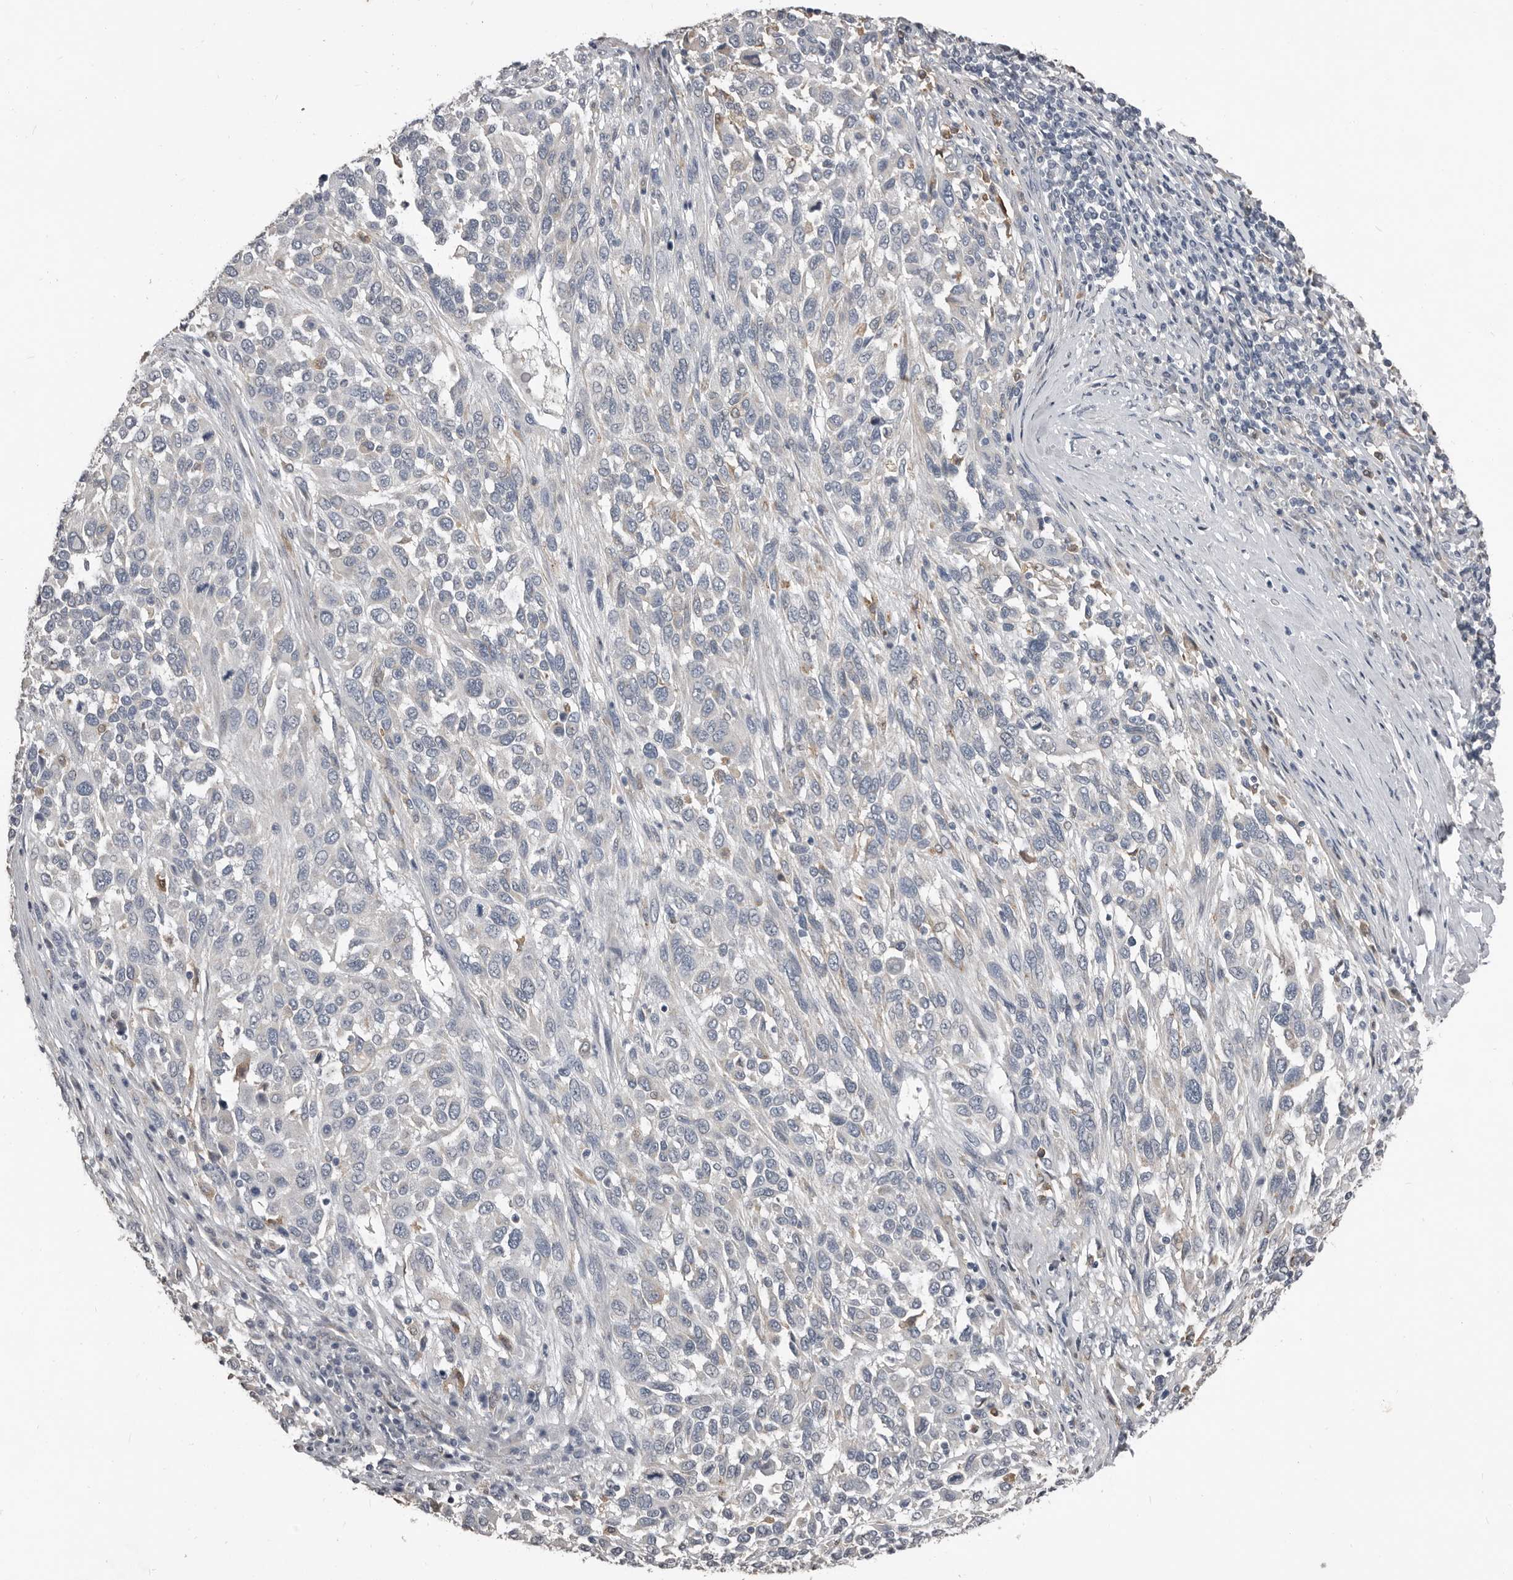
{"staining": {"intensity": "negative", "quantity": "none", "location": "none"}, "tissue": "melanoma", "cell_type": "Tumor cells", "image_type": "cancer", "snomed": [{"axis": "morphology", "description": "Malignant melanoma, Metastatic site"}, {"axis": "topography", "description": "Lymph node"}], "caption": "The IHC photomicrograph has no significant staining in tumor cells of melanoma tissue.", "gene": "KCNJ8", "patient": {"sex": "male", "age": 61}}